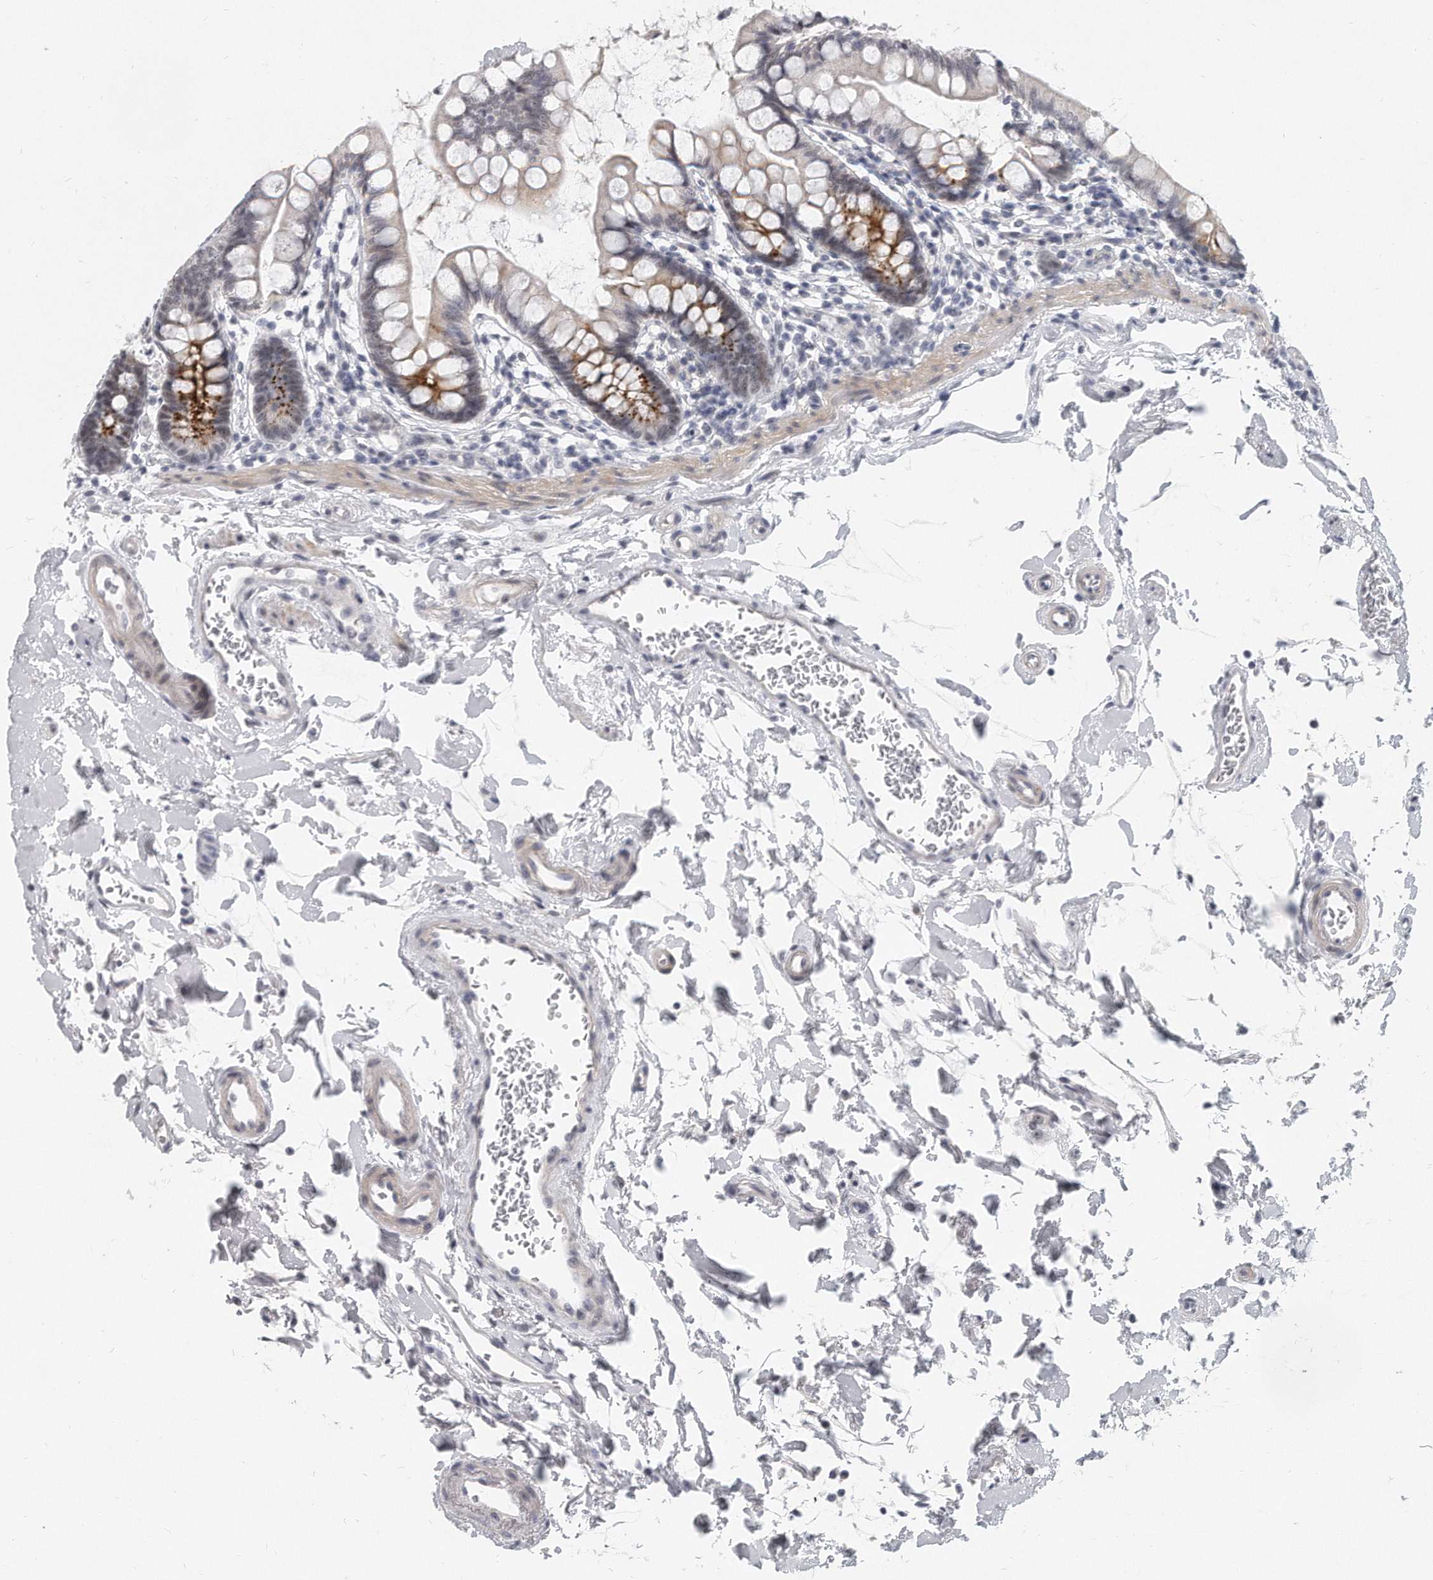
{"staining": {"intensity": "strong", "quantity": "<25%", "location": "cytoplasmic/membranous"}, "tissue": "small intestine", "cell_type": "Glandular cells", "image_type": "normal", "snomed": [{"axis": "morphology", "description": "Normal tissue, NOS"}, {"axis": "topography", "description": "Small intestine"}], "caption": "Immunohistochemical staining of unremarkable small intestine reveals medium levels of strong cytoplasmic/membranous positivity in approximately <25% of glandular cells. The staining is performed using DAB (3,3'-diaminobenzidine) brown chromogen to label protein expression. The nuclei are counter-stained blue using hematoxylin.", "gene": "TFCP2L1", "patient": {"sex": "female", "age": 84}}